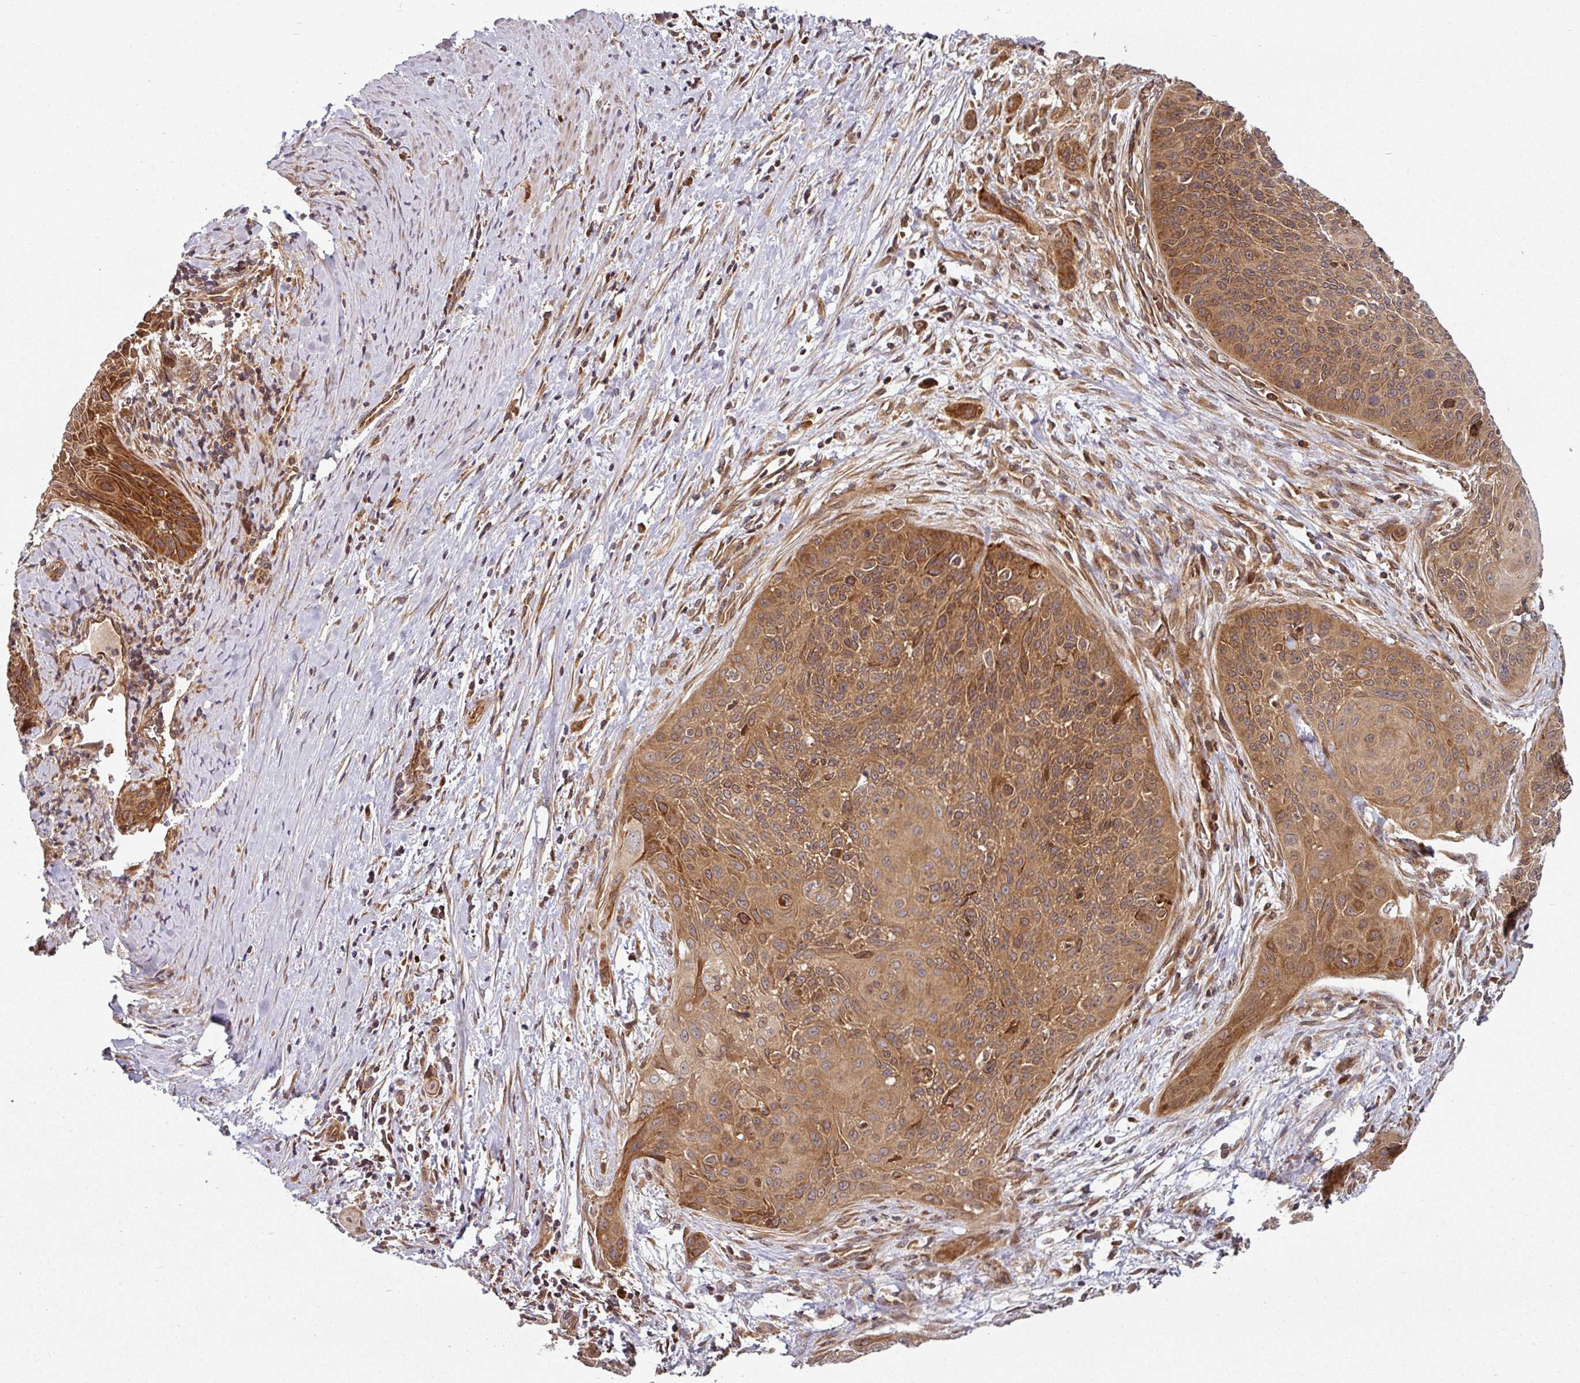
{"staining": {"intensity": "strong", "quantity": ">75%", "location": "cytoplasmic/membranous"}, "tissue": "cervical cancer", "cell_type": "Tumor cells", "image_type": "cancer", "snomed": [{"axis": "morphology", "description": "Squamous cell carcinoma, NOS"}, {"axis": "topography", "description": "Cervix"}], "caption": "Brown immunohistochemical staining in cervical squamous cell carcinoma exhibits strong cytoplasmic/membranous expression in about >75% of tumor cells. (DAB IHC, brown staining for protein, blue staining for nuclei).", "gene": "RAB5A", "patient": {"sex": "female", "age": 55}}